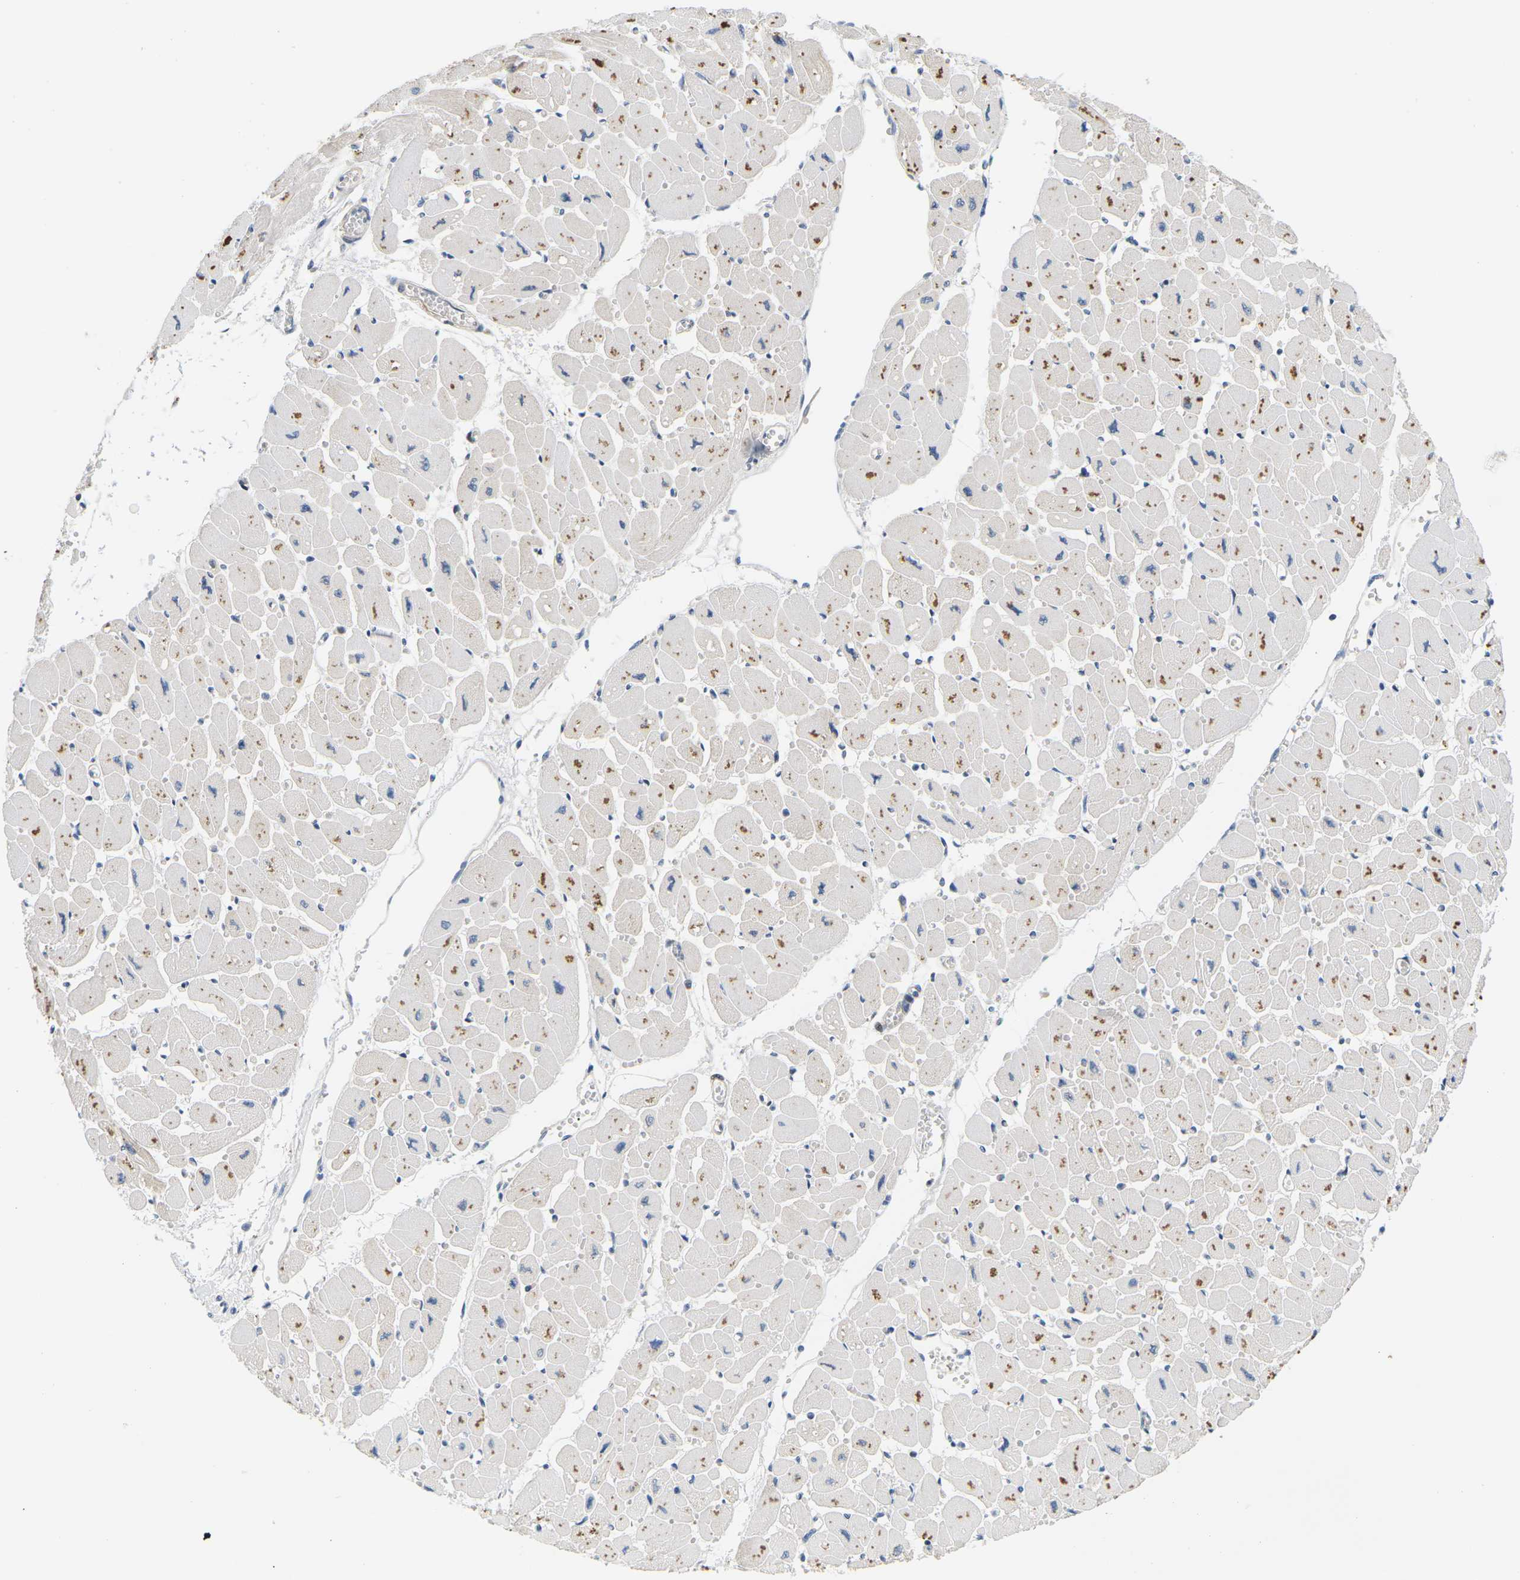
{"staining": {"intensity": "moderate", "quantity": "<25%", "location": "cytoplasmic/membranous"}, "tissue": "heart muscle", "cell_type": "Cardiomyocytes", "image_type": "normal", "snomed": [{"axis": "morphology", "description": "Normal tissue, NOS"}, {"axis": "topography", "description": "Heart"}], "caption": "A histopathology image showing moderate cytoplasmic/membranous positivity in approximately <25% of cardiomyocytes in benign heart muscle, as visualized by brown immunohistochemical staining.", "gene": "EVA1C", "patient": {"sex": "female", "age": 54}}